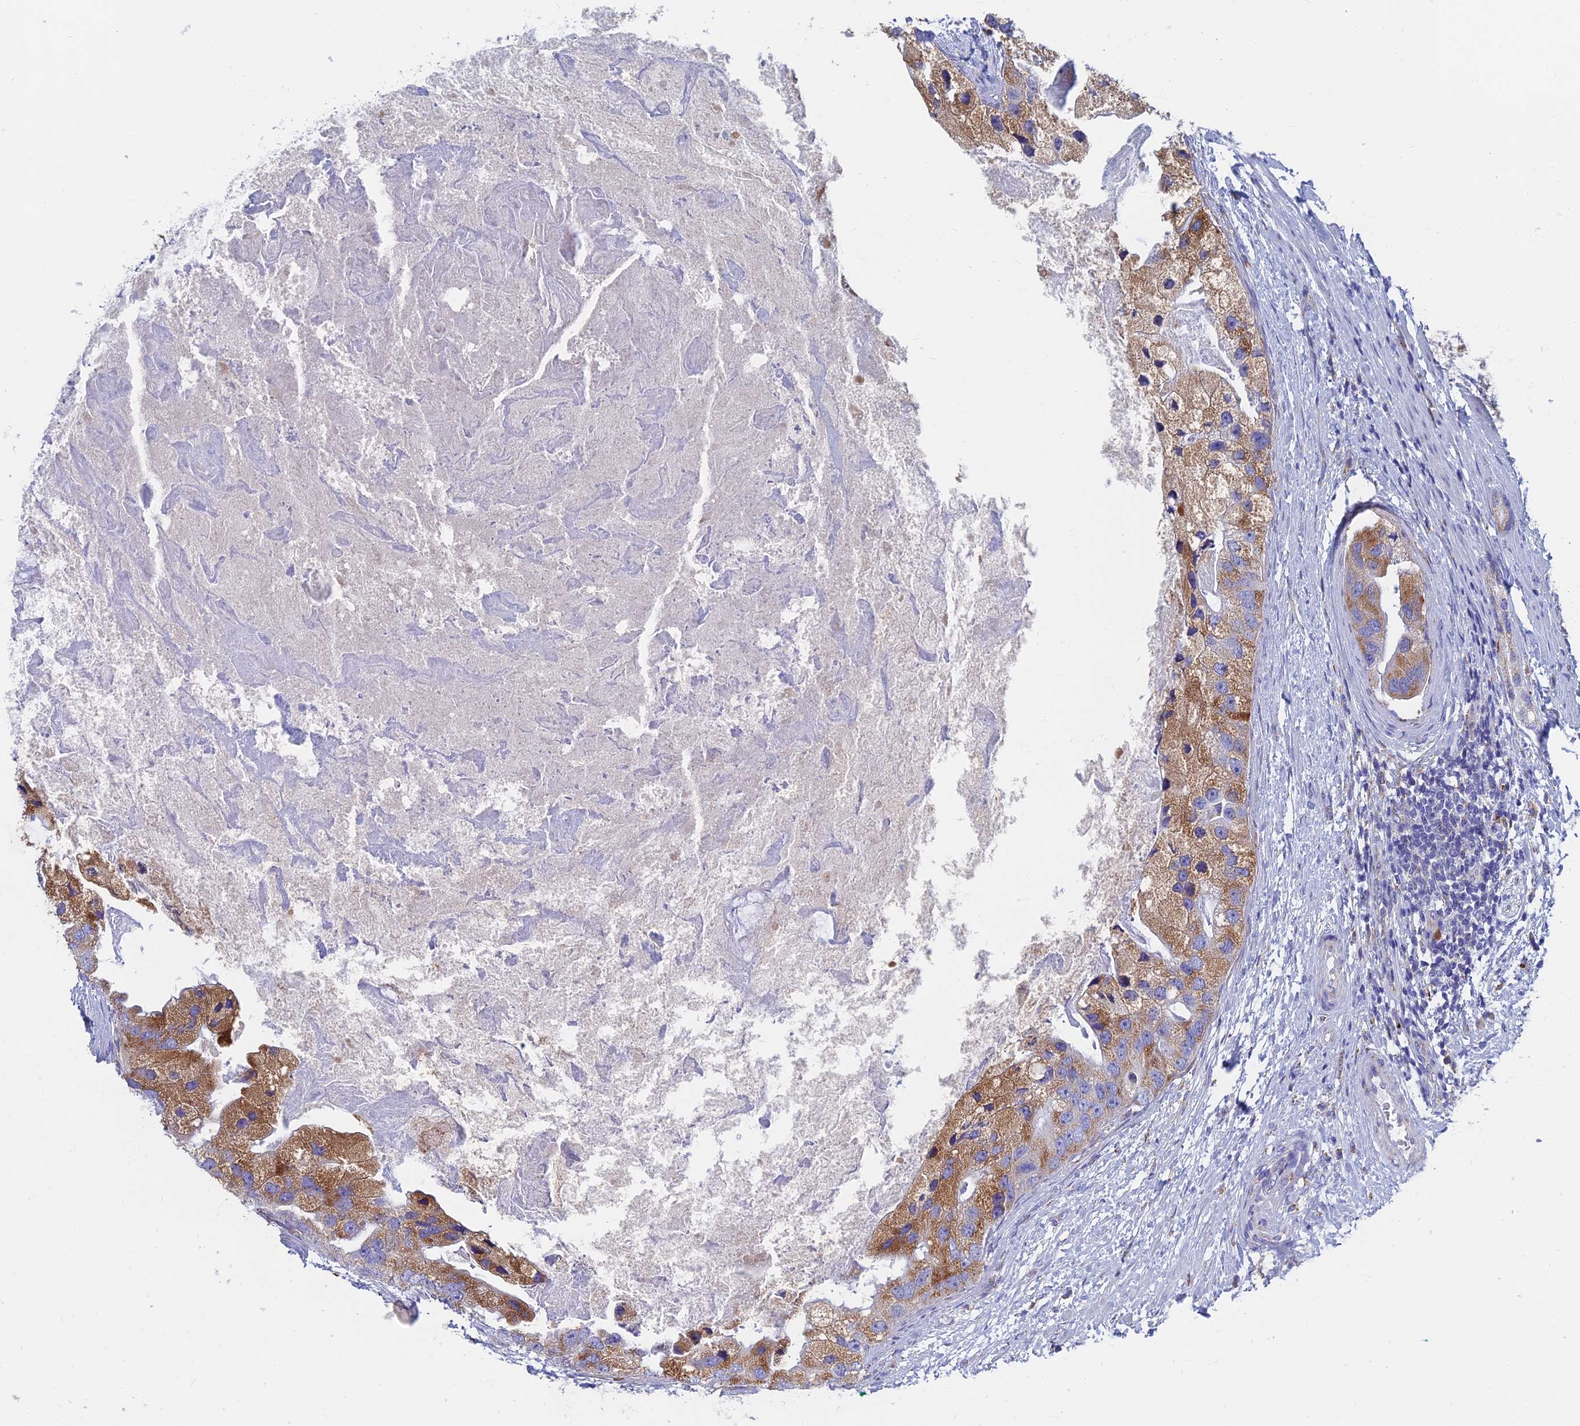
{"staining": {"intensity": "strong", "quantity": "<25%", "location": "cytoplasmic/membranous"}, "tissue": "prostate cancer", "cell_type": "Tumor cells", "image_type": "cancer", "snomed": [{"axis": "morphology", "description": "Adenocarcinoma, High grade"}, {"axis": "topography", "description": "Prostate"}], "caption": "Protein staining of prostate high-grade adenocarcinoma tissue shows strong cytoplasmic/membranous expression in approximately <25% of tumor cells. The protein of interest is shown in brown color, while the nuclei are stained blue.", "gene": "SPNS1", "patient": {"sex": "male", "age": 62}}